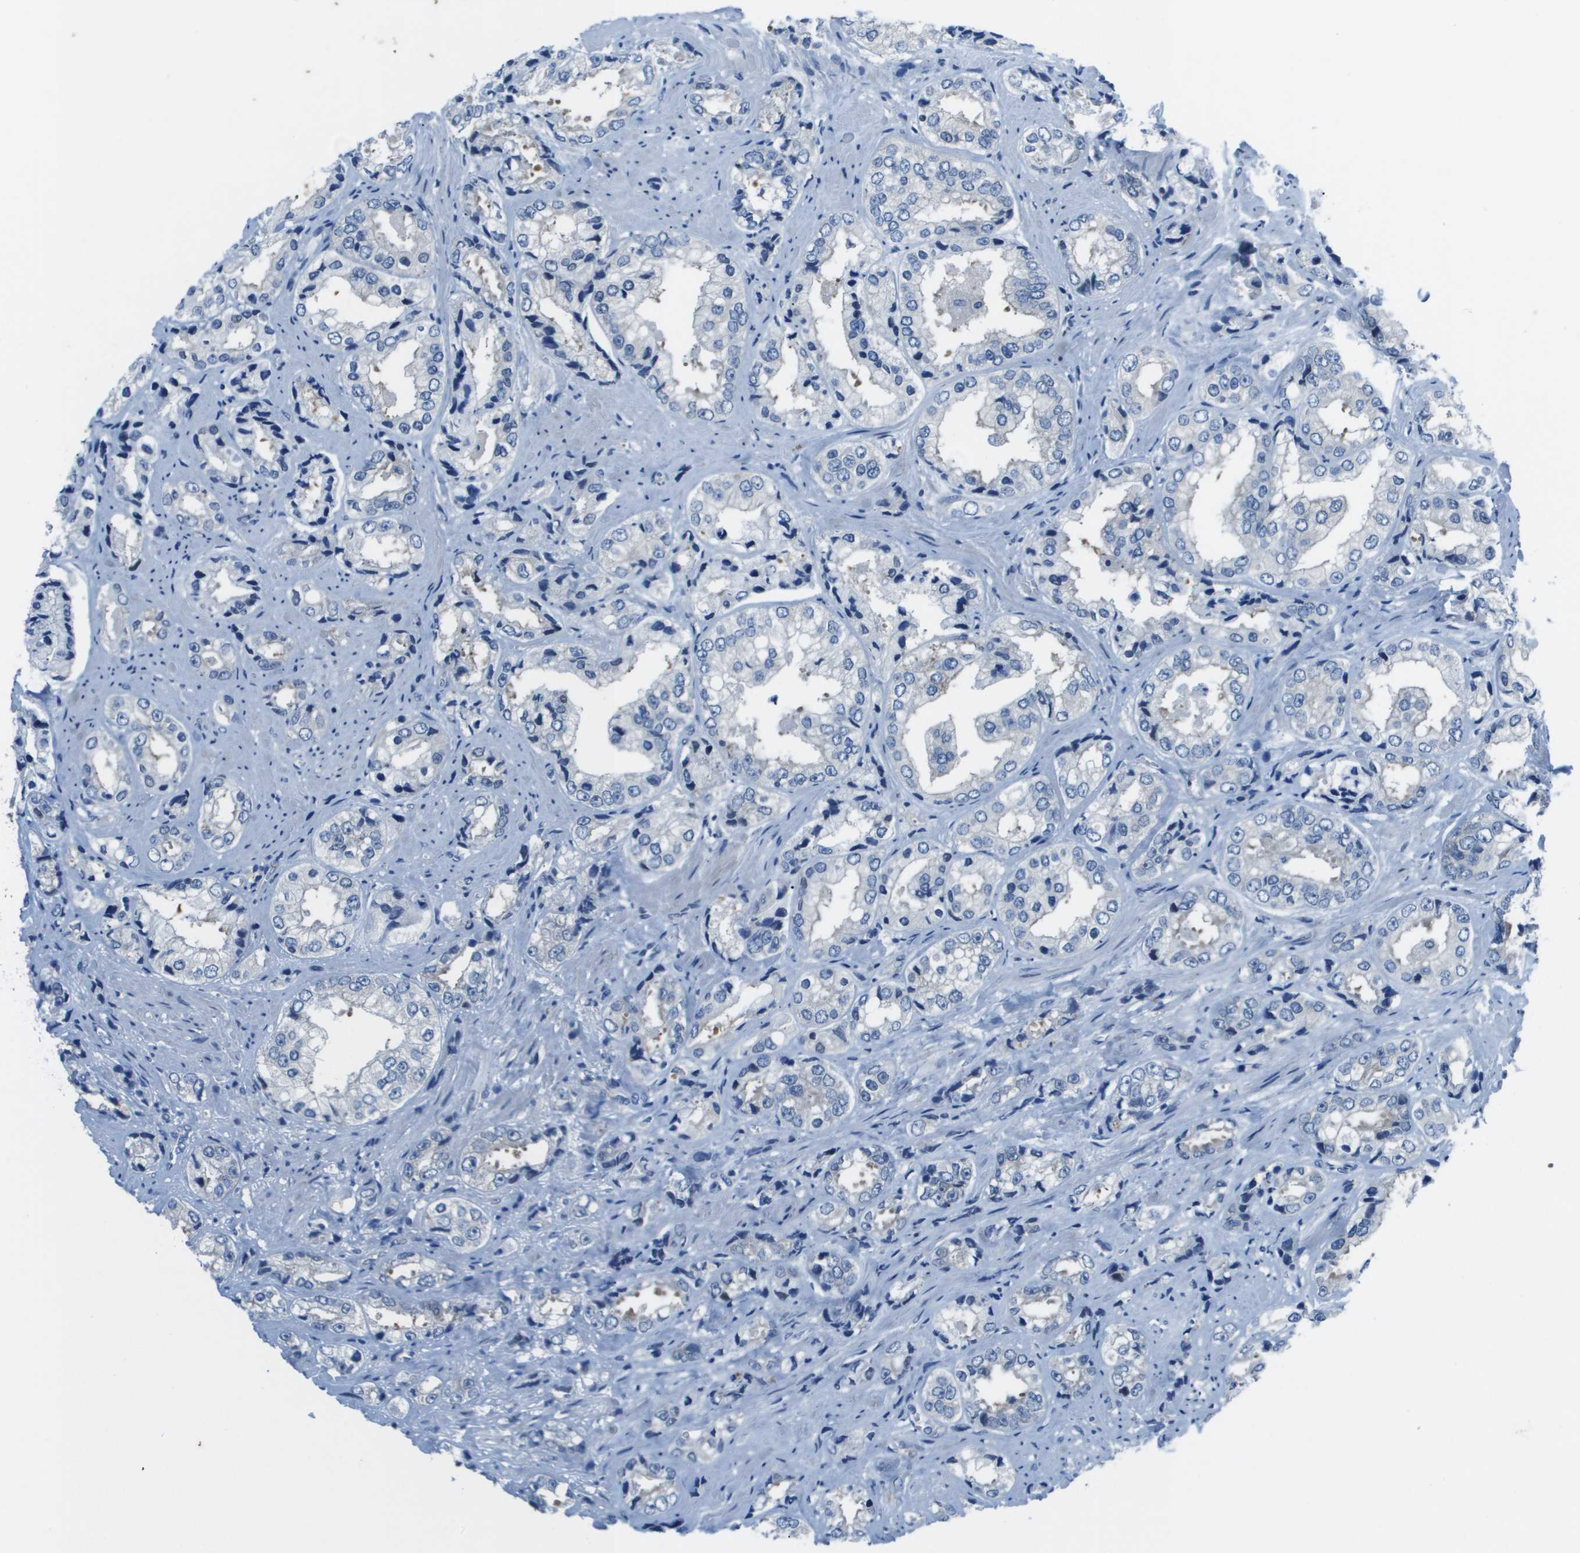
{"staining": {"intensity": "negative", "quantity": "none", "location": "none"}, "tissue": "prostate cancer", "cell_type": "Tumor cells", "image_type": "cancer", "snomed": [{"axis": "morphology", "description": "Adenocarcinoma, High grade"}, {"axis": "topography", "description": "Prostate"}], "caption": "Immunohistochemical staining of adenocarcinoma (high-grade) (prostate) demonstrates no significant expression in tumor cells.", "gene": "STIP1", "patient": {"sex": "male", "age": 61}}